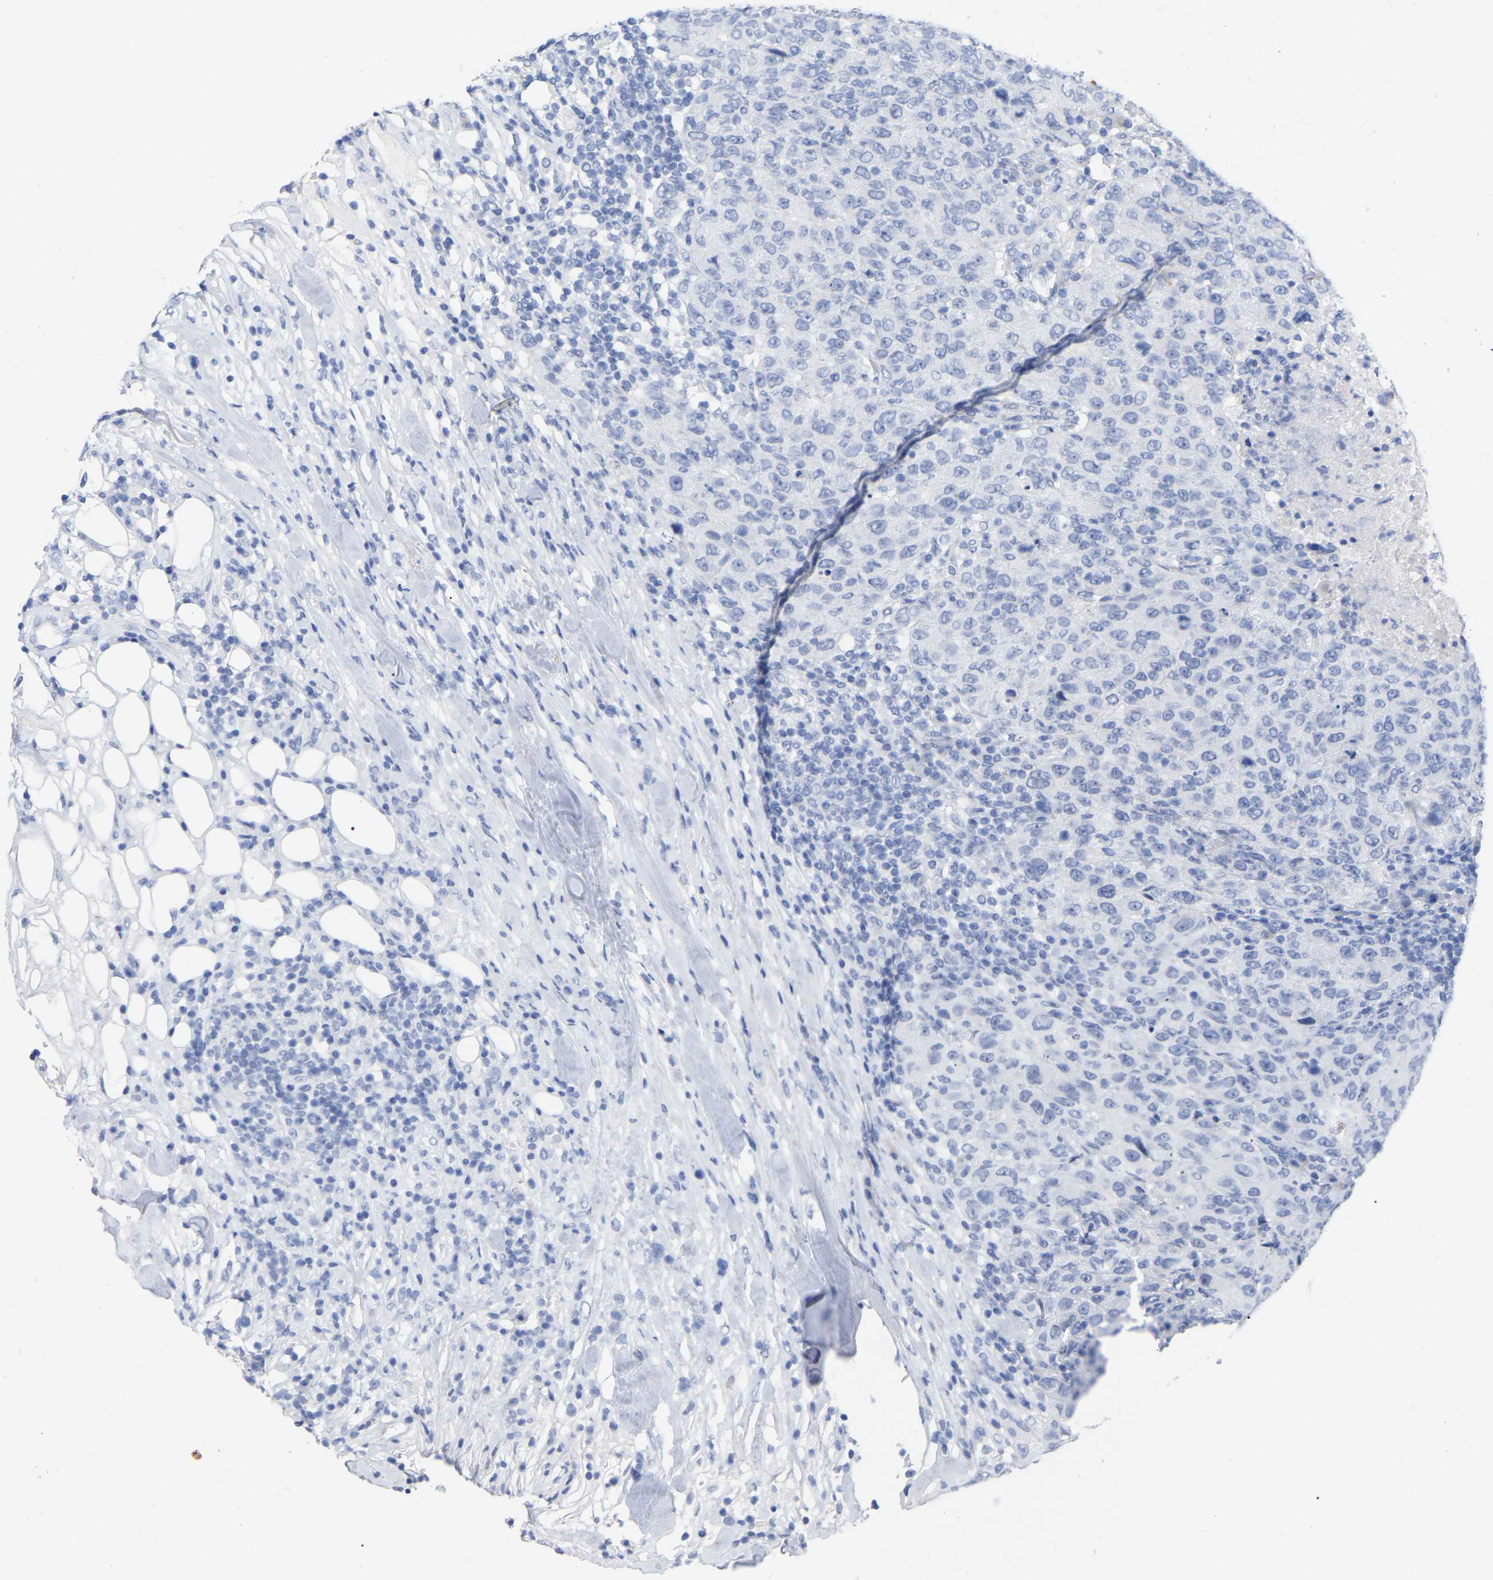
{"staining": {"intensity": "negative", "quantity": "none", "location": "none"}, "tissue": "breast cancer", "cell_type": "Tumor cells", "image_type": "cancer", "snomed": [{"axis": "morphology", "description": "Duct carcinoma"}, {"axis": "topography", "description": "Breast"}], "caption": "High magnification brightfield microscopy of infiltrating ductal carcinoma (breast) stained with DAB (3,3'-diaminobenzidine) (brown) and counterstained with hematoxylin (blue): tumor cells show no significant staining.", "gene": "HAPLN1", "patient": {"sex": "female", "age": 37}}